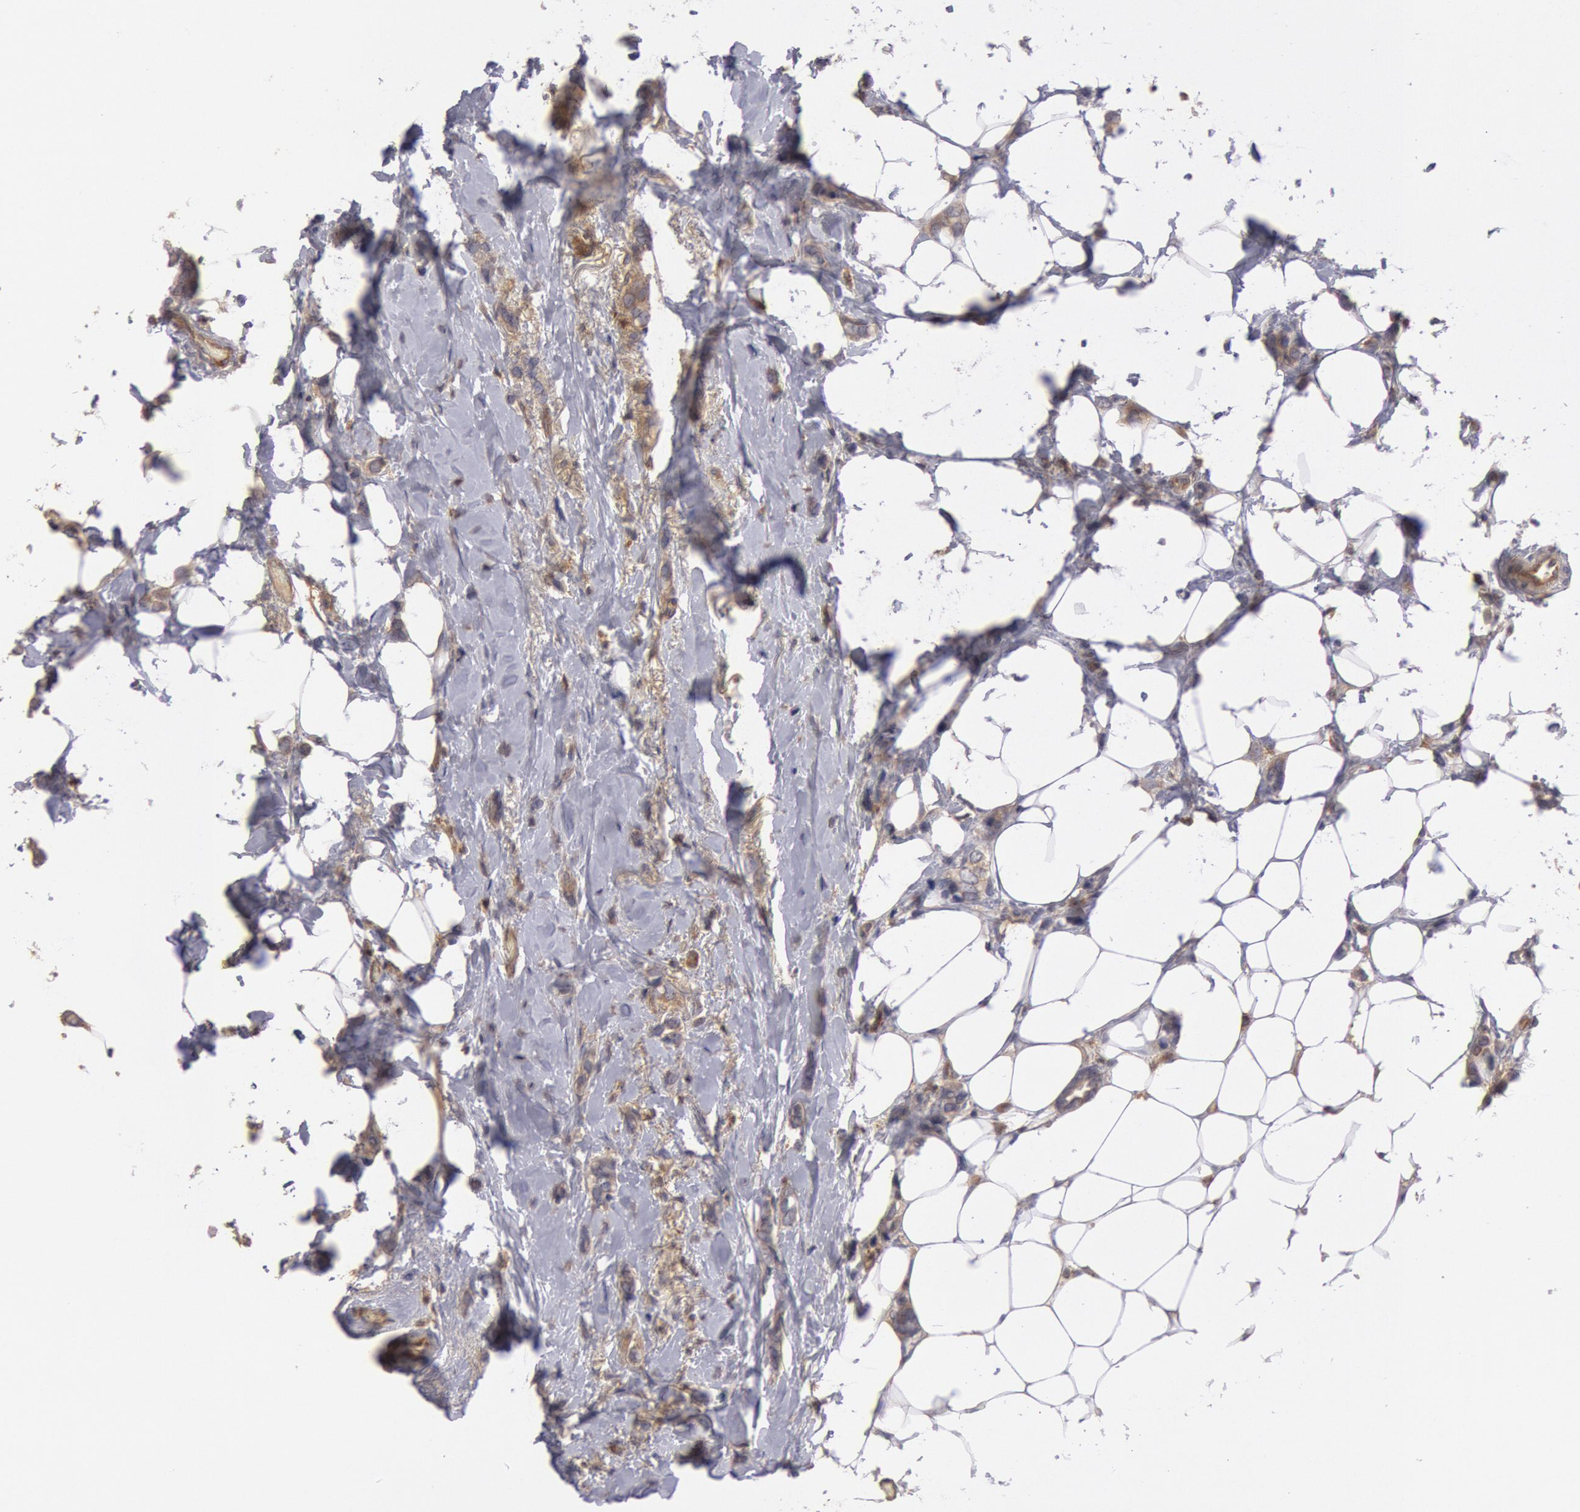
{"staining": {"intensity": "weak", "quantity": ">75%", "location": "cytoplasmic/membranous,nuclear"}, "tissue": "breast cancer", "cell_type": "Tumor cells", "image_type": "cancer", "snomed": [{"axis": "morphology", "description": "Duct carcinoma"}, {"axis": "topography", "description": "Breast"}], "caption": "Immunohistochemistry (IHC) (DAB) staining of human breast cancer reveals weak cytoplasmic/membranous and nuclear protein positivity in about >75% of tumor cells.", "gene": "PIK3R1", "patient": {"sex": "female", "age": 72}}